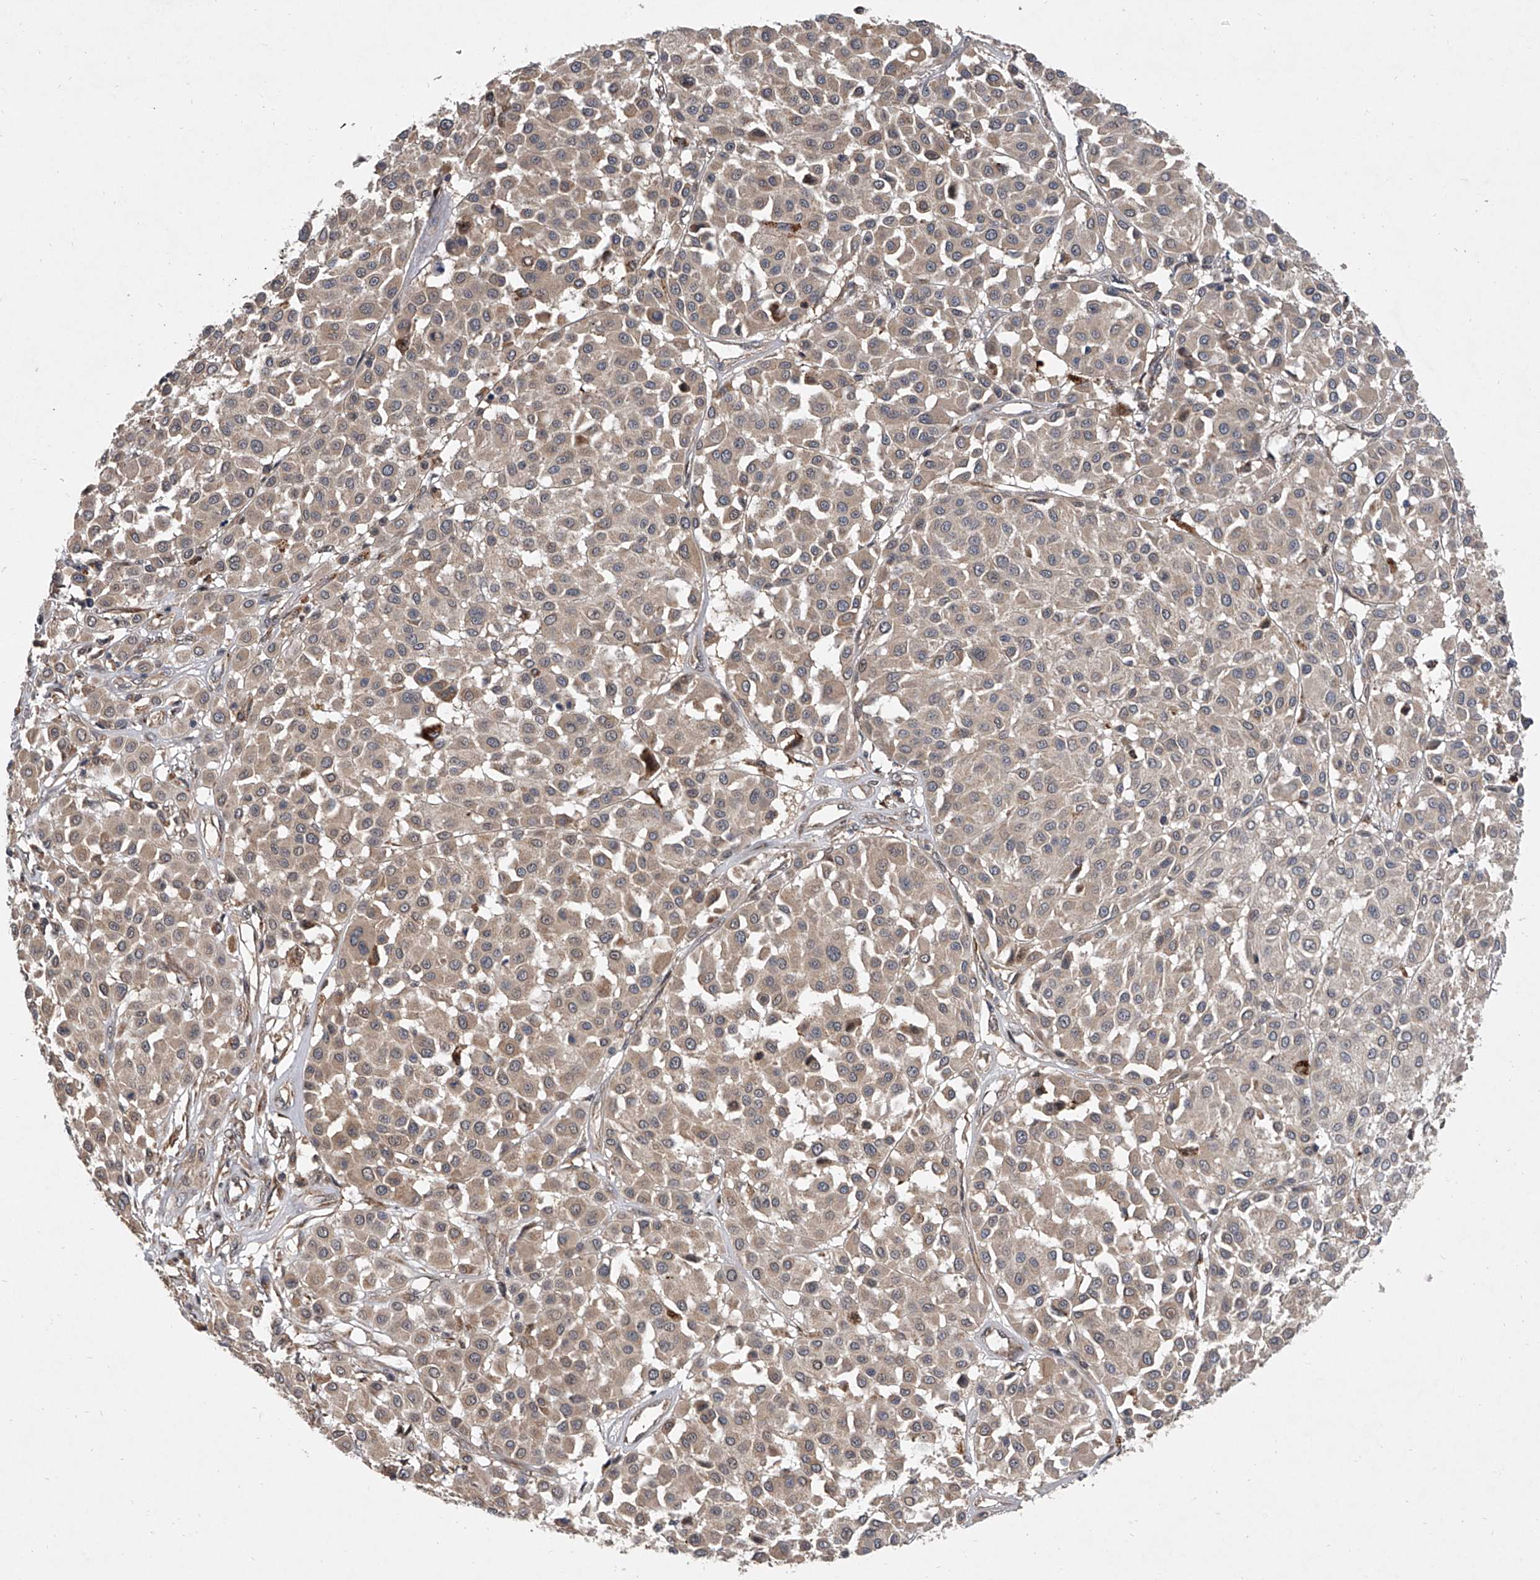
{"staining": {"intensity": "weak", "quantity": "25%-75%", "location": "cytoplasmic/membranous"}, "tissue": "melanoma", "cell_type": "Tumor cells", "image_type": "cancer", "snomed": [{"axis": "morphology", "description": "Malignant melanoma, Metastatic site"}, {"axis": "topography", "description": "Soft tissue"}], "caption": "Melanoma tissue reveals weak cytoplasmic/membranous expression in approximately 25%-75% of tumor cells, visualized by immunohistochemistry.", "gene": "GEMIN8", "patient": {"sex": "male", "age": 41}}